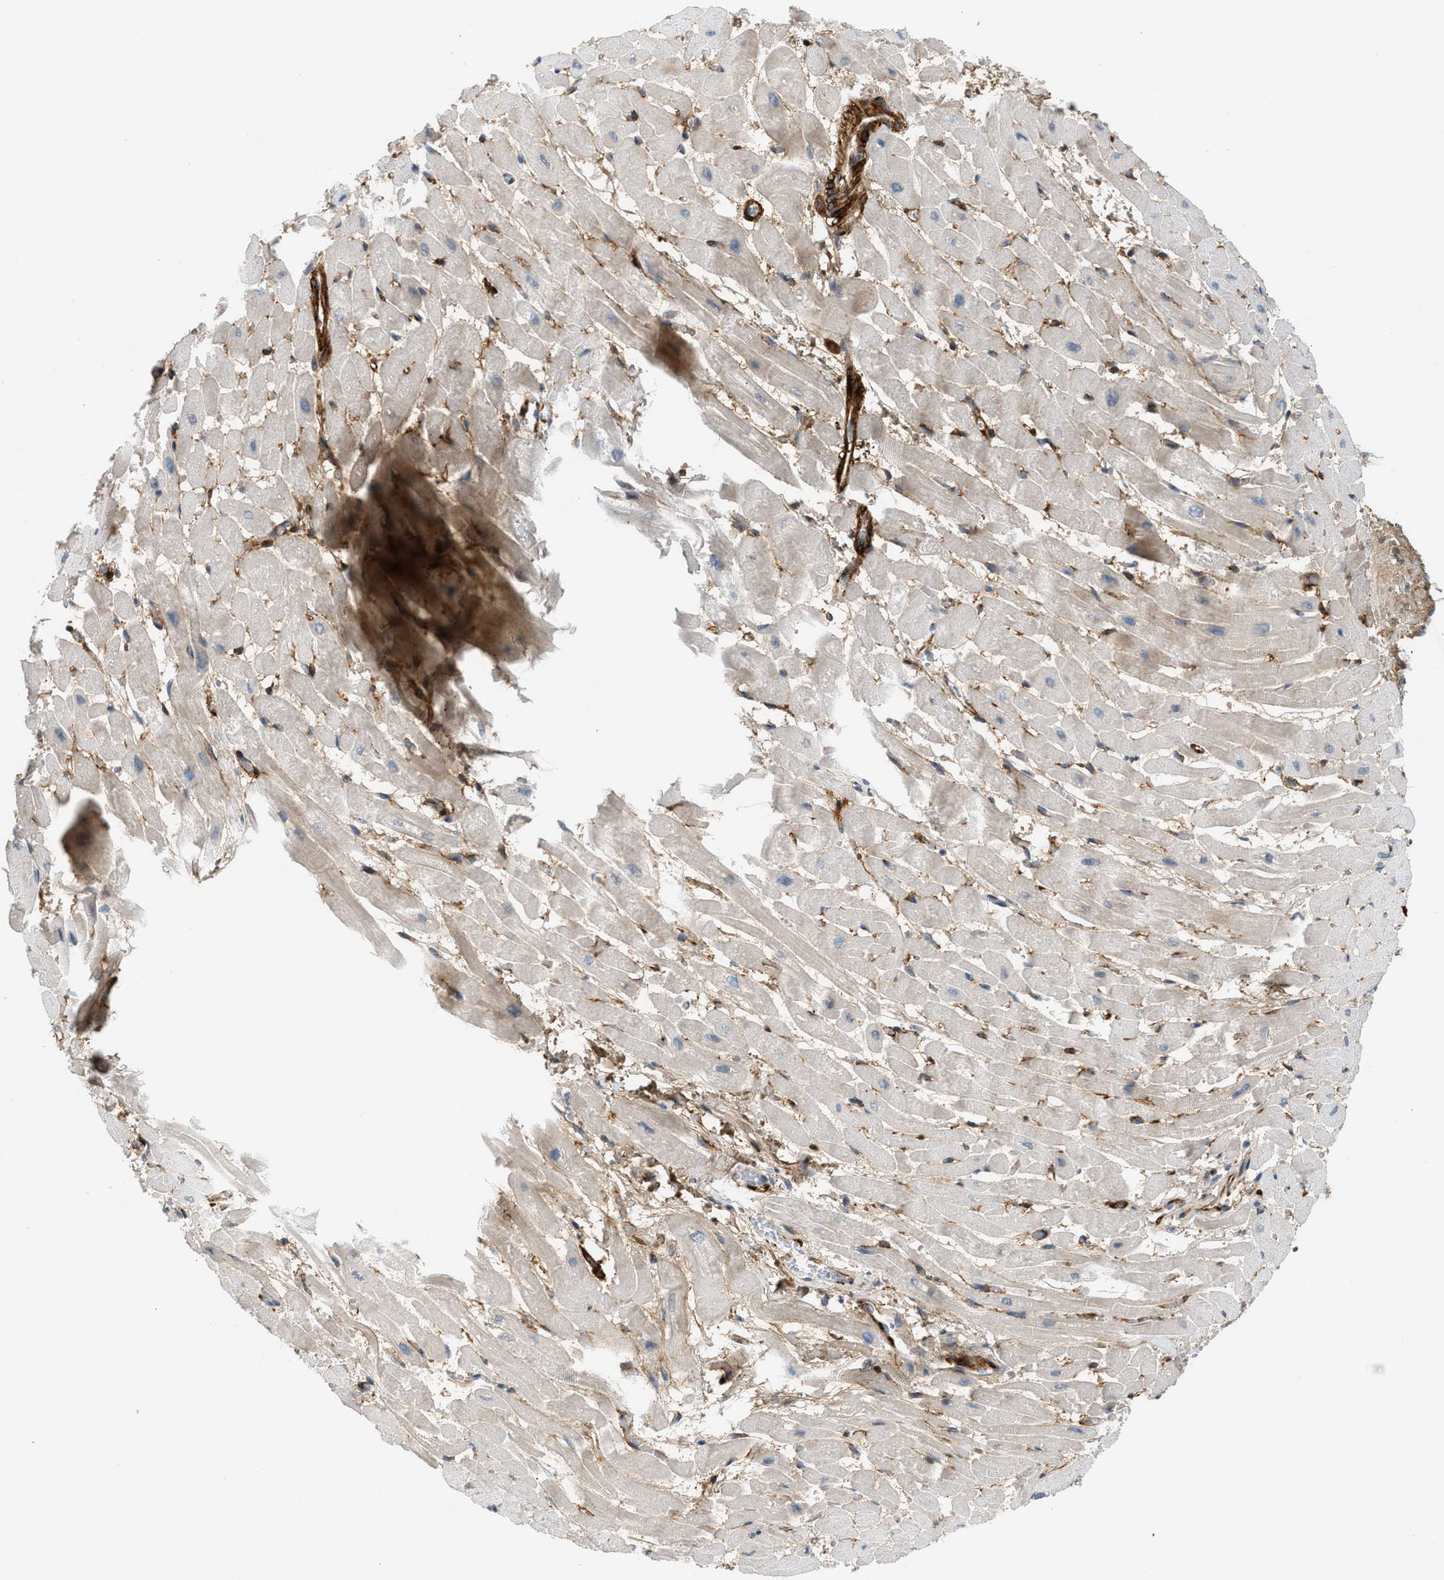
{"staining": {"intensity": "weak", "quantity": "25%-75%", "location": "cytoplasmic/membranous"}, "tissue": "heart muscle", "cell_type": "Cardiomyocytes", "image_type": "normal", "snomed": [{"axis": "morphology", "description": "Normal tissue, NOS"}, {"axis": "topography", "description": "Heart"}], "caption": "Protein staining shows weak cytoplasmic/membranous positivity in approximately 25%-75% of cardiomyocytes in unremarkable heart muscle. The staining was performed using DAB (3,3'-diaminobenzidine) to visualize the protein expression in brown, while the nuclei were stained in blue with hematoxylin (Magnification: 20x).", "gene": "EDNRA", "patient": {"sex": "male", "age": 45}}